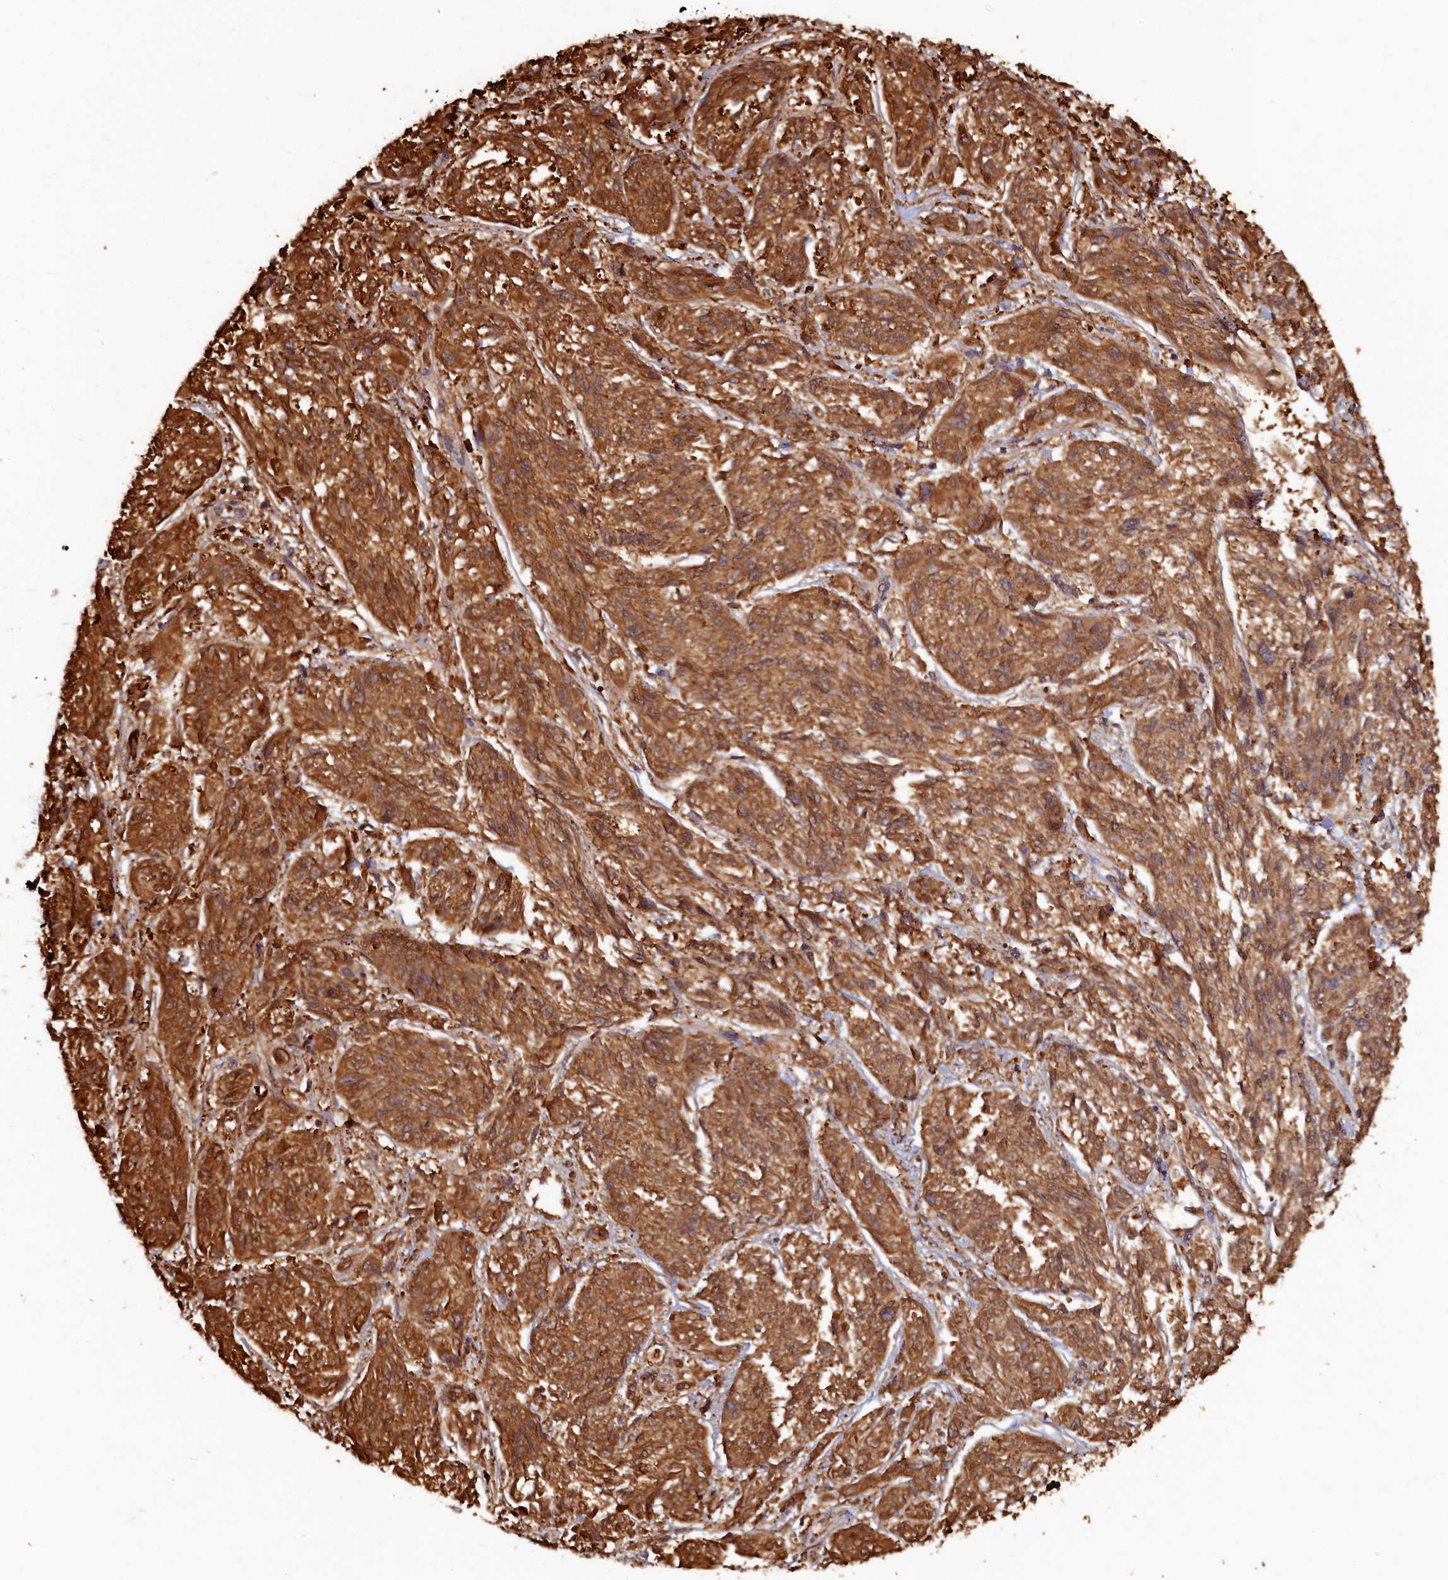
{"staining": {"intensity": "strong", "quantity": ">75%", "location": "cytoplasmic/membranous"}, "tissue": "melanoma", "cell_type": "Tumor cells", "image_type": "cancer", "snomed": [{"axis": "morphology", "description": "Malignant melanoma, NOS"}, {"axis": "topography", "description": "Skin"}], "caption": "This histopathology image reveals IHC staining of melanoma, with high strong cytoplasmic/membranous expression in approximately >75% of tumor cells.", "gene": "TIMM8B", "patient": {"sex": "male", "age": 53}}